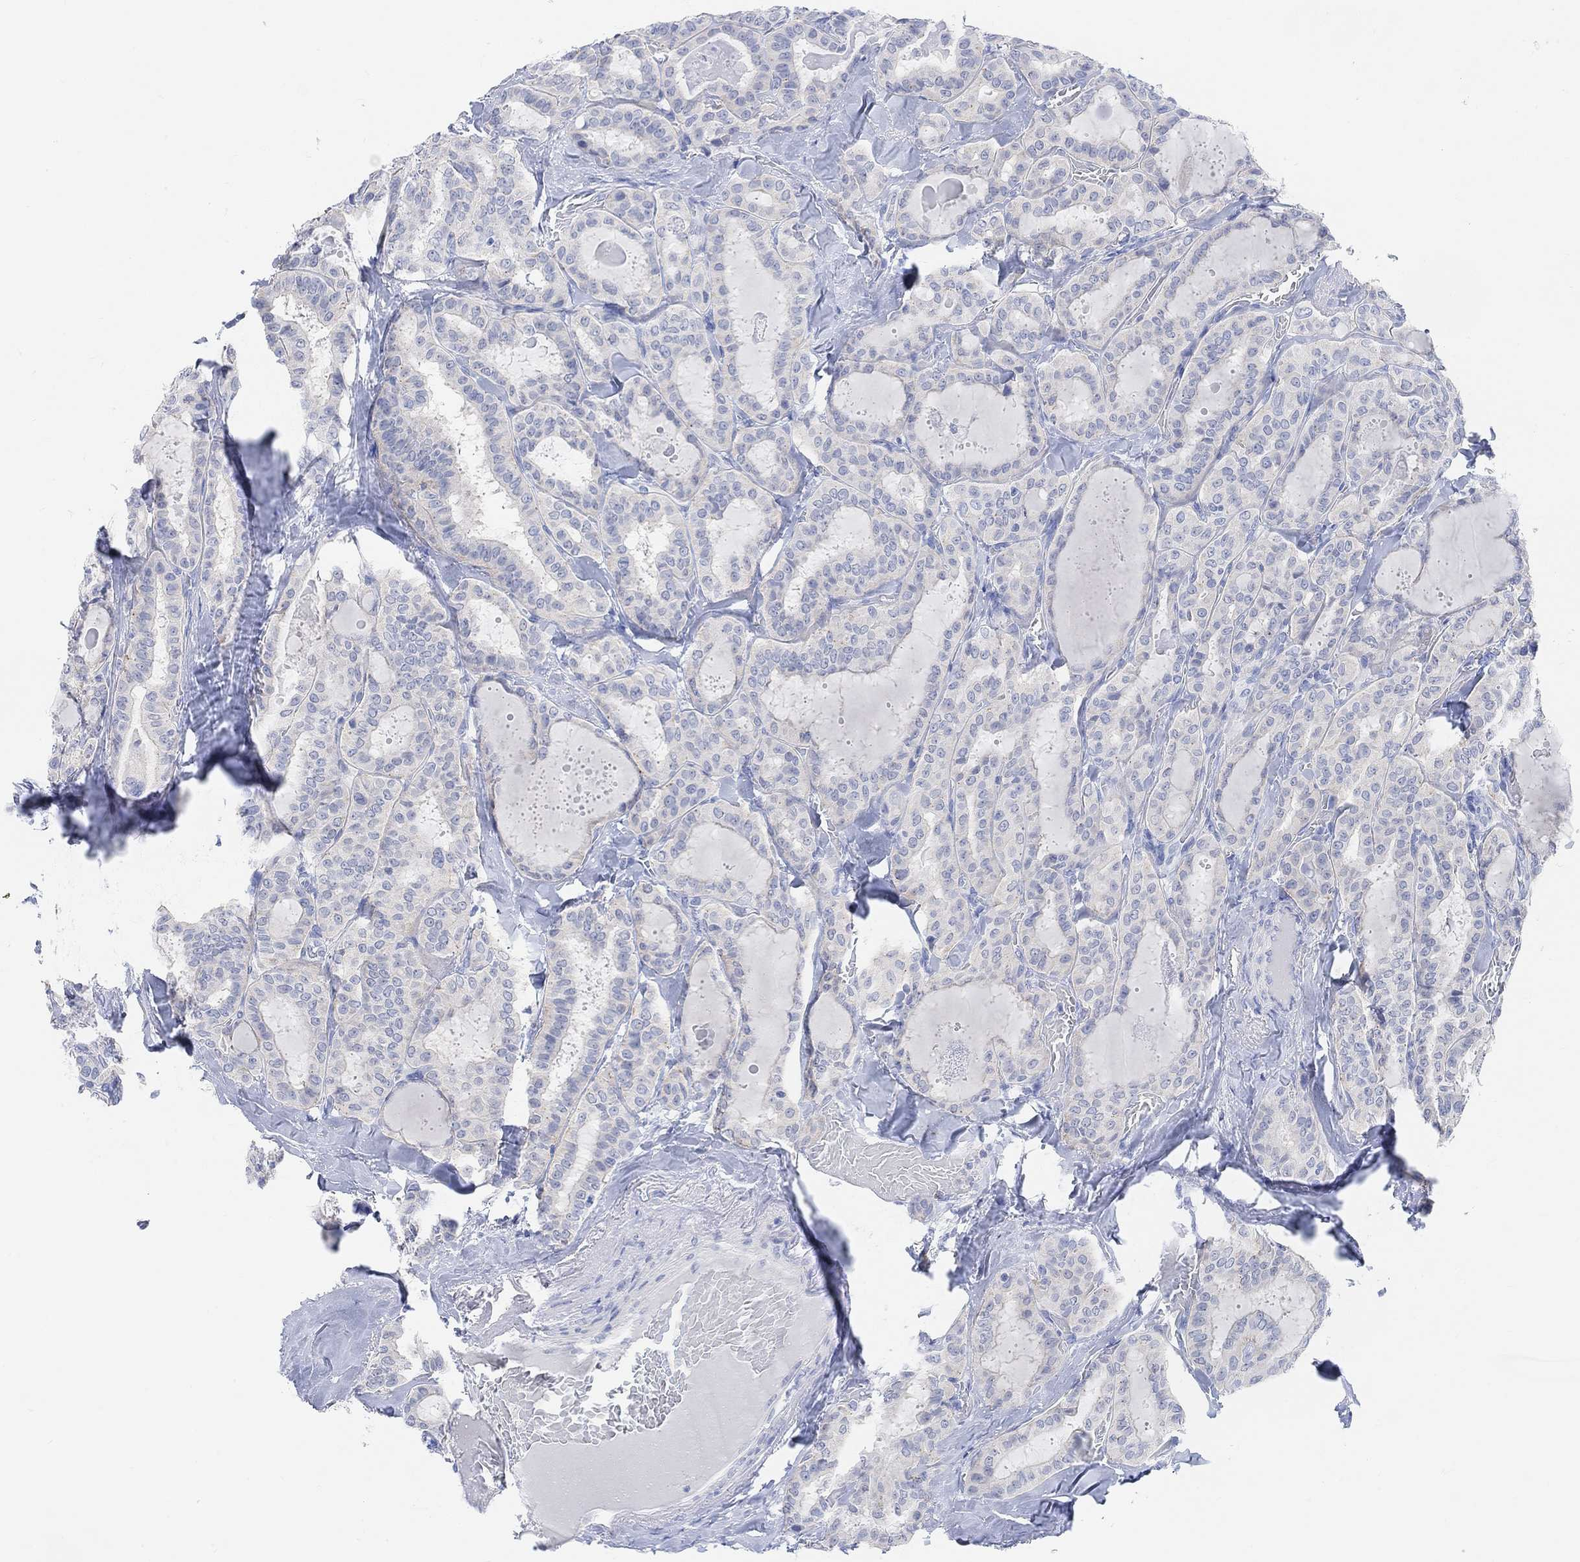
{"staining": {"intensity": "negative", "quantity": "none", "location": "none"}, "tissue": "thyroid cancer", "cell_type": "Tumor cells", "image_type": "cancer", "snomed": [{"axis": "morphology", "description": "Papillary adenocarcinoma, NOS"}, {"axis": "topography", "description": "Thyroid gland"}], "caption": "Immunohistochemical staining of thyroid papillary adenocarcinoma displays no significant expression in tumor cells.", "gene": "ENO4", "patient": {"sex": "female", "age": 39}}